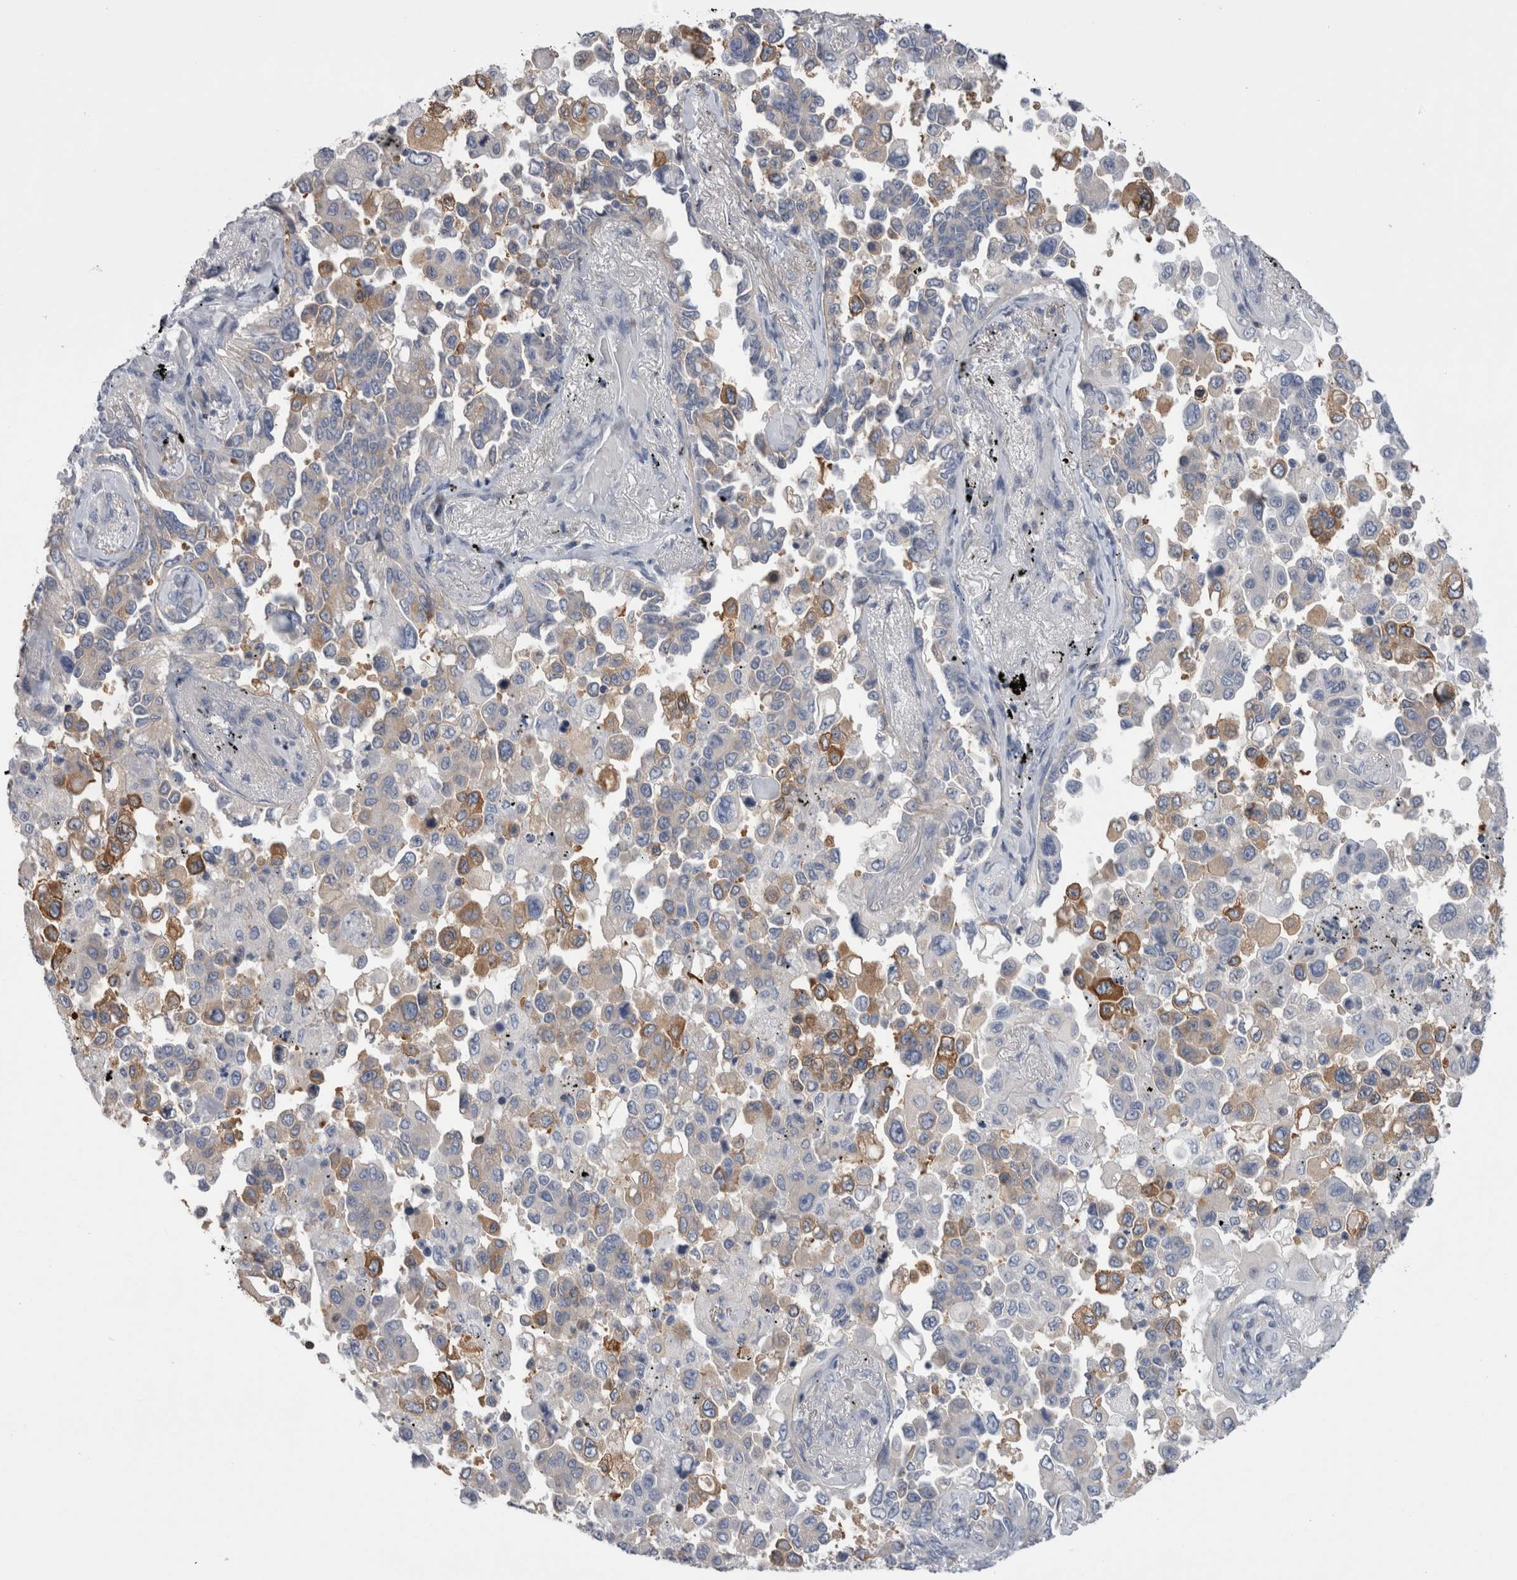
{"staining": {"intensity": "weak", "quantity": "<25%", "location": "cytoplasmic/membranous"}, "tissue": "lung cancer", "cell_type": "Tumor cells", "image_type": "cancer", "snomed": [{"axis": "morphology", "description": "Adenocarcinoma, NOS"}, {"axis": "topography", "description": "Lung"}], "caption": "This photomicrograph is of lung cancer (adenocarcinoma) stained with IHC to label a protein in brown with the nuclei are counter-stained blue. There is no positivity in tumor cells.", "gene": "DCTN6", "patient": {"sex": "female", "age": 67}}